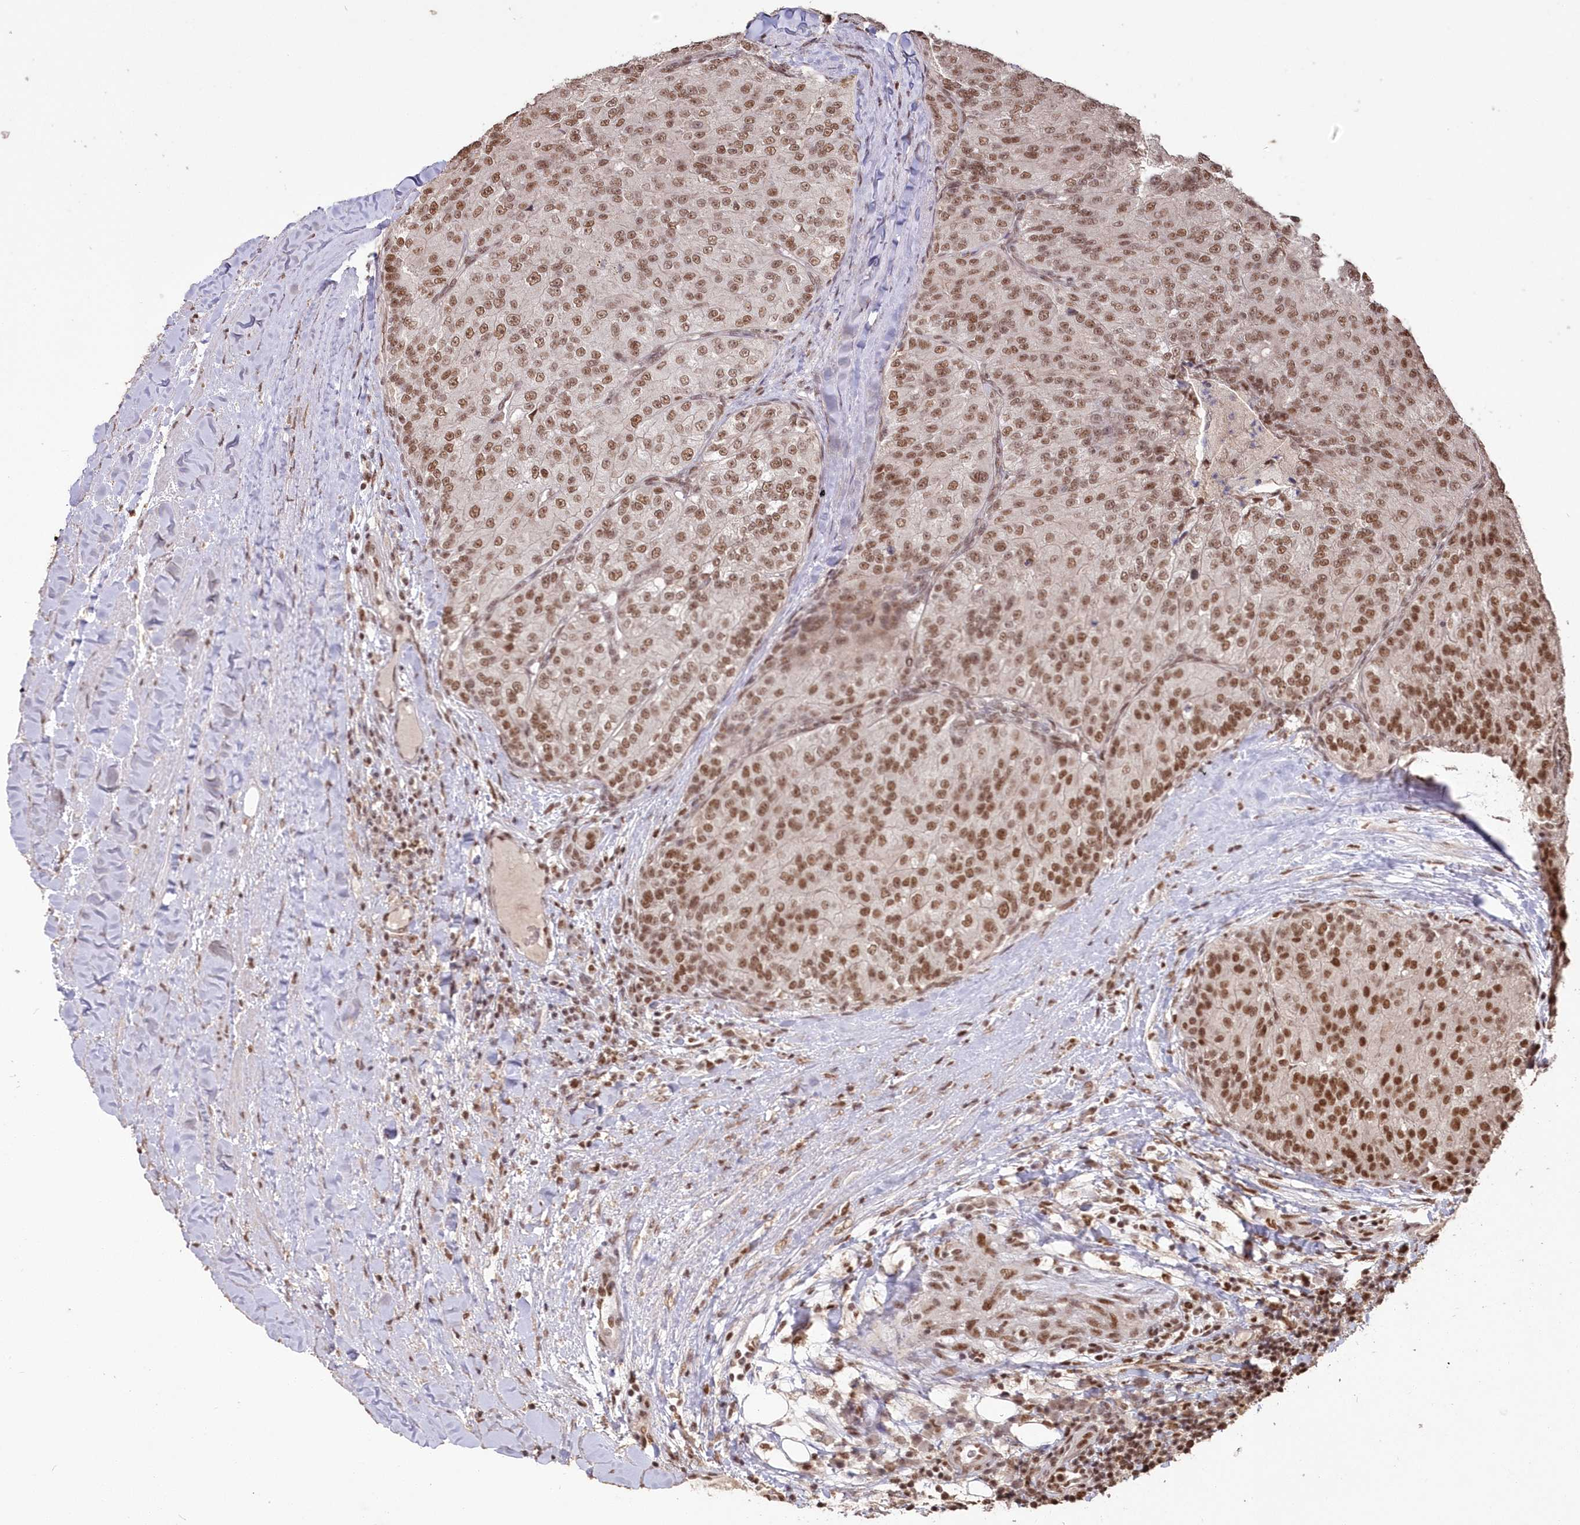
{"staining": {"intensity": "moderate", "quantity": ">75%", "location": "nuclear"}, "tissue": "renal cancer", "cell_type": "Tumor cells", "image_type": "cancer", "snomed": [{"axis": "morphology", "description": "Adenocarcinoma, NOS"}, {"axis": "topography", "description": "Kidney"}], "caption": "Renal cancer (adenocarcinoma) stained with a brown dye reveals moderate nuclear positive expression in approximately >75% of tumor cells.", "gene": "PDS5A", "patient": {"sex": "female", "age": 63}}